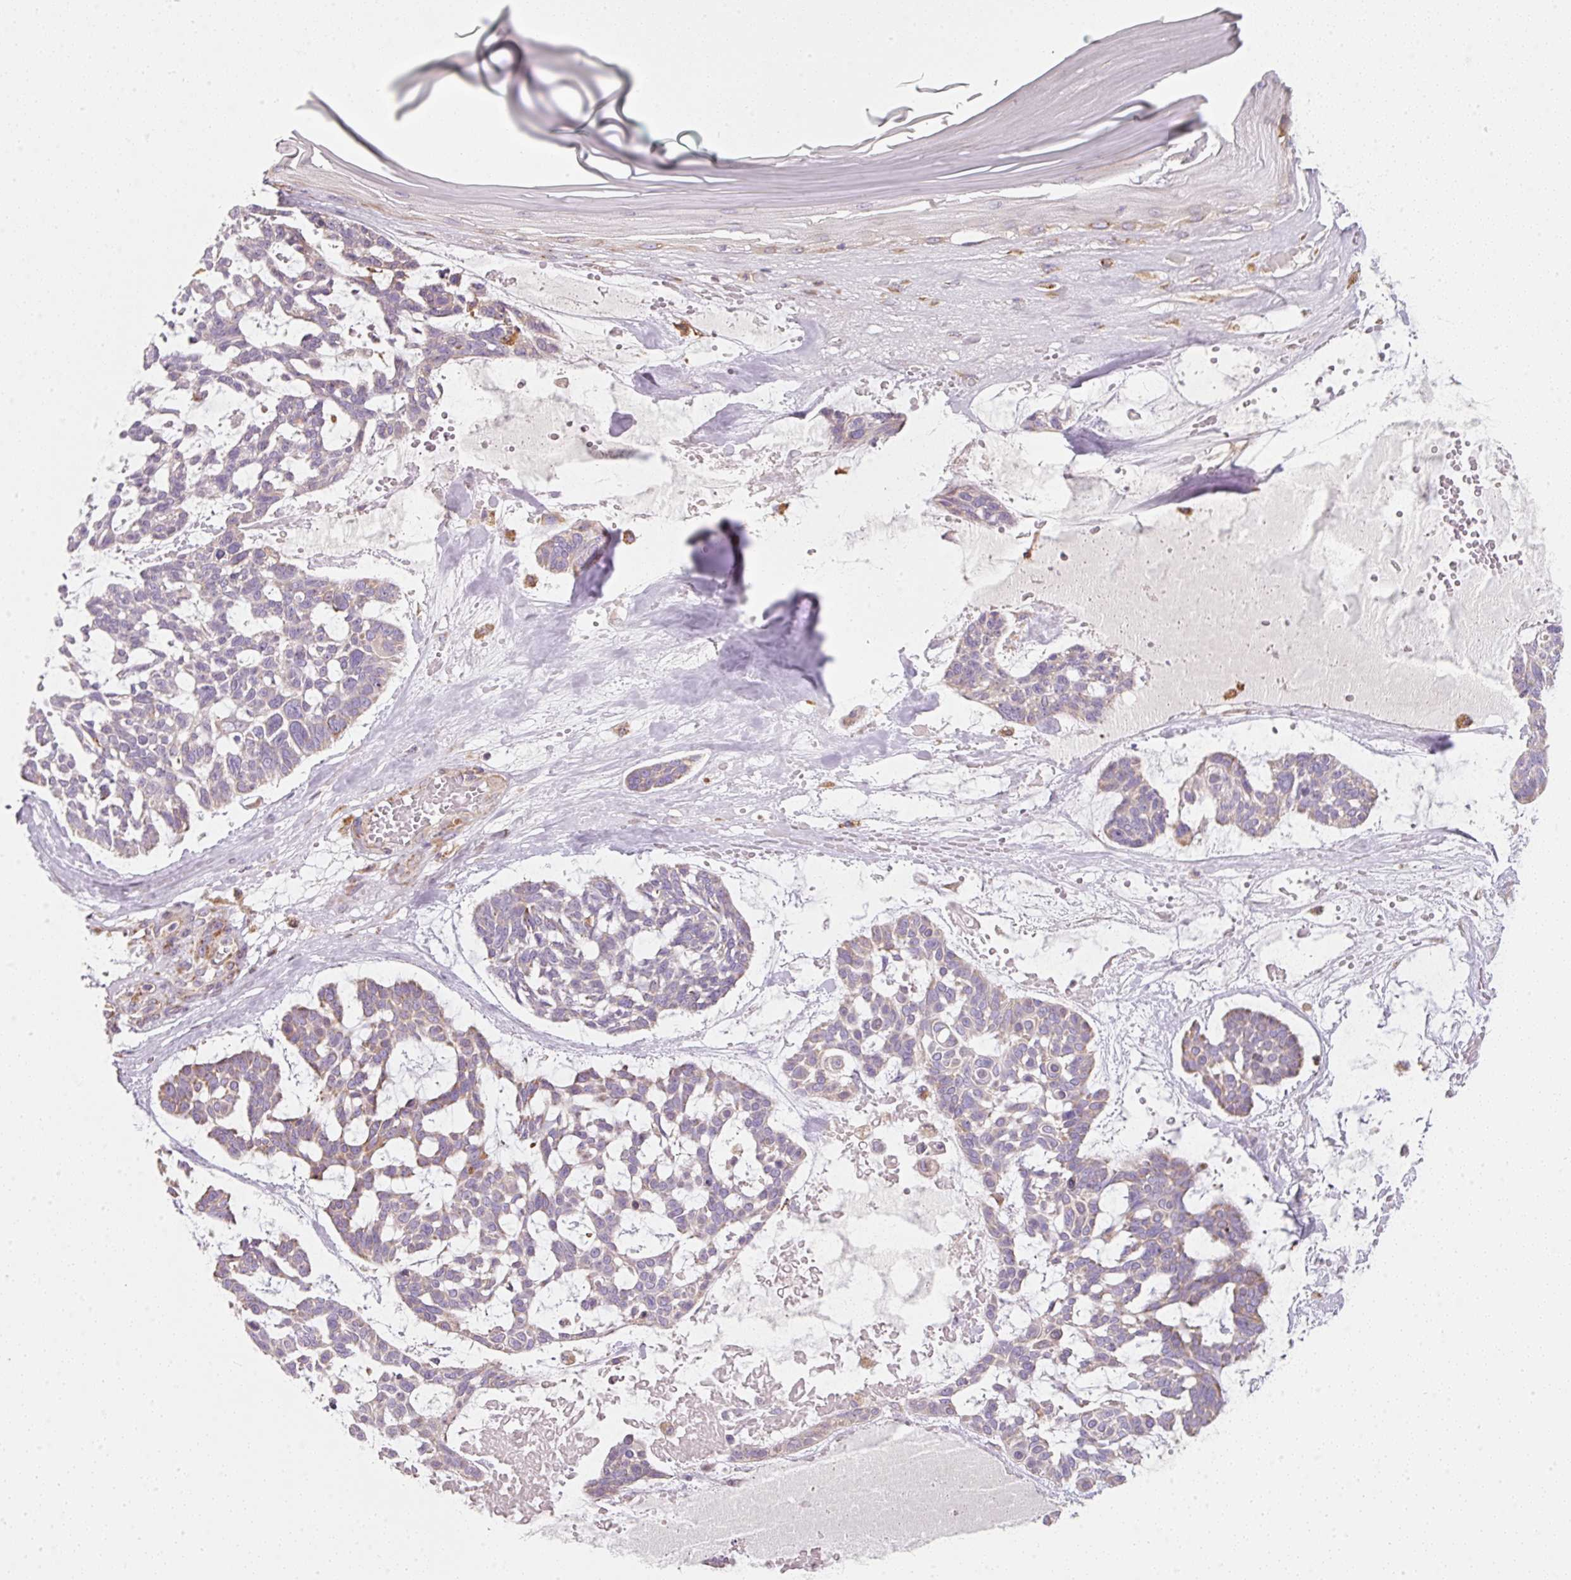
{"staining": {"intensity": "weak", "quantity": "<25%", "location": "cytoplasmic/membranous"}, "tissue": "skin cancer", "cell_type": "Tumor cells", "image_type": "cancer", "snomed": [{"axis": "morphology", "description": "Basal cell carcinoma"}, {"axis": "topography", "description": "Skin"}], "caption": "Protein analysis of skin cancer demonstrates no significant expression in tumor cells.", "gene": "MORN4", "patient": {"sex": "male", "age": 88}}